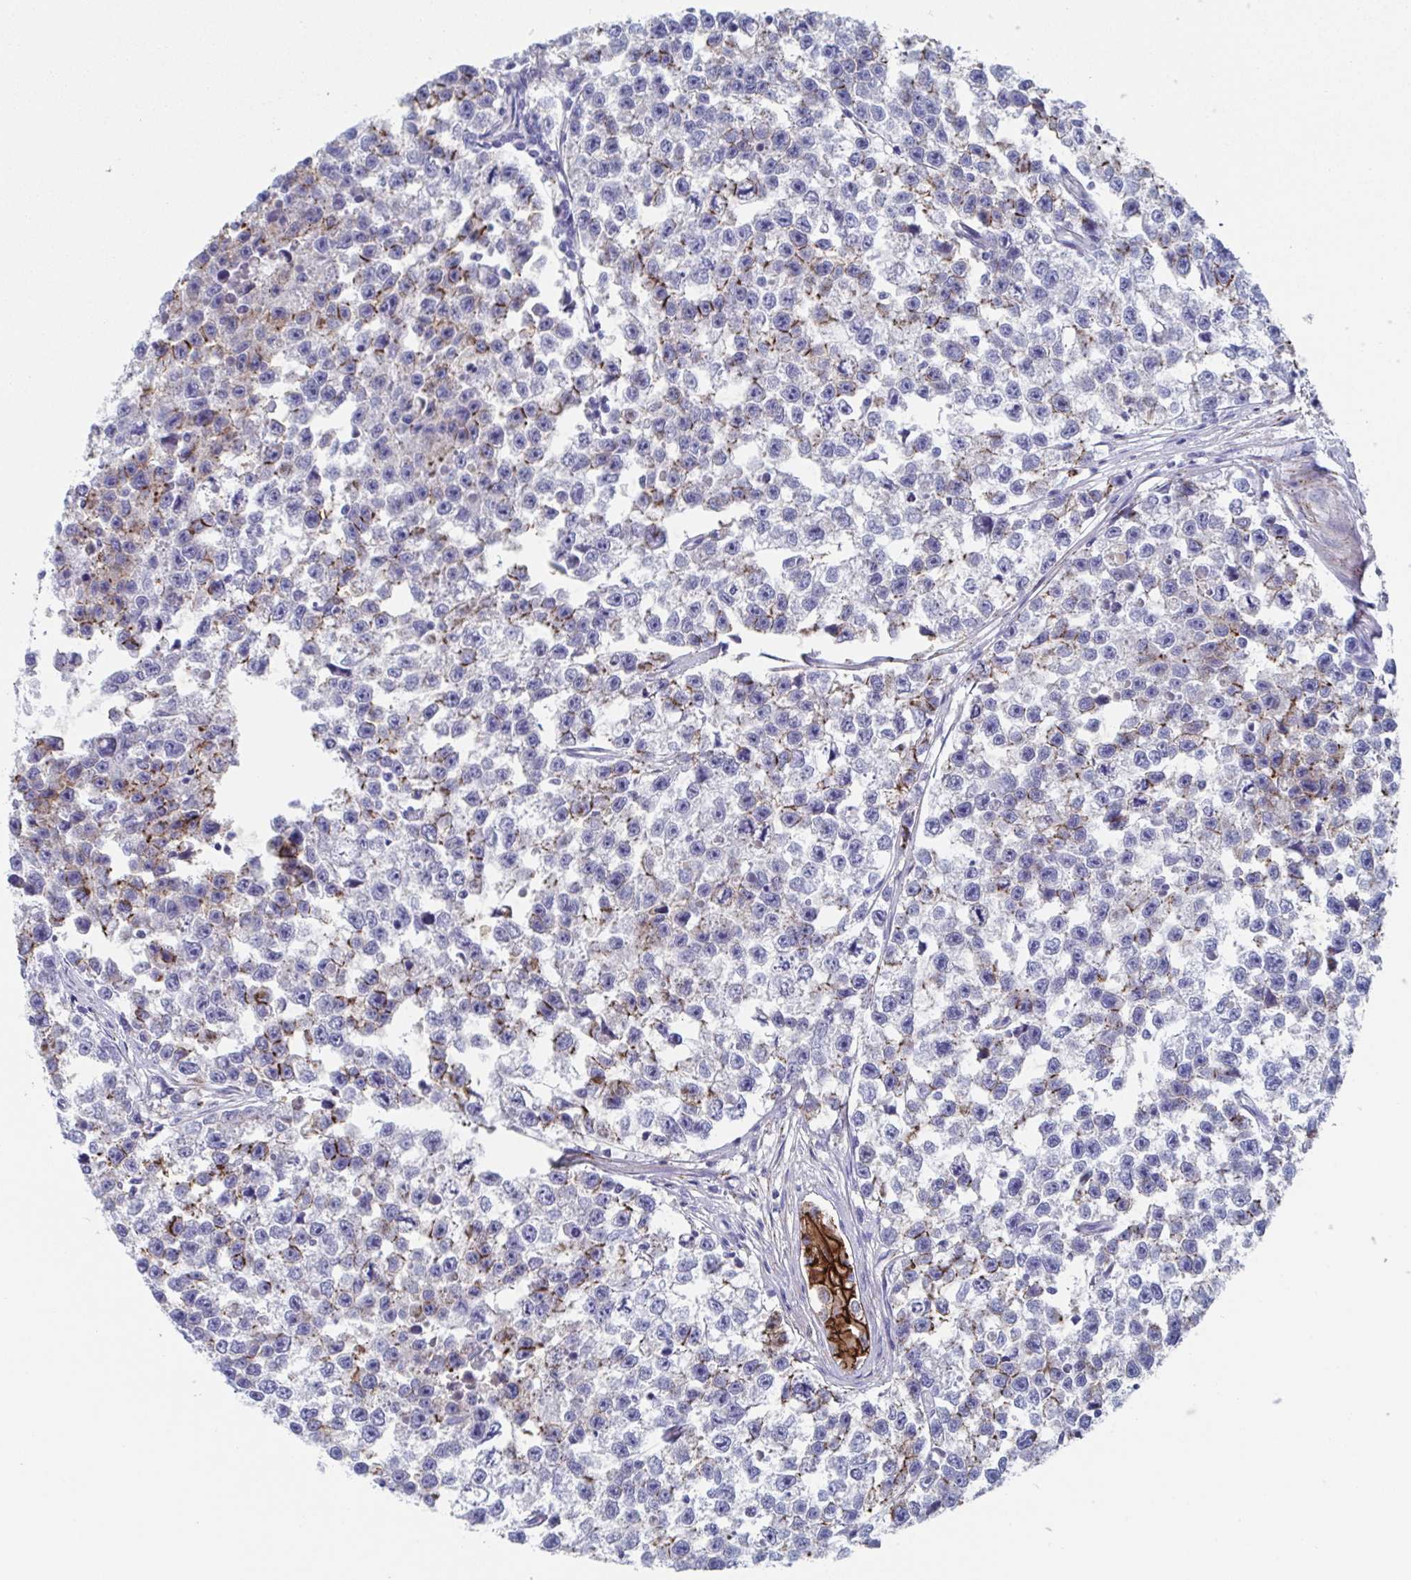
{"staining": {"intensity": "moderate", "quantity": "<25%", "location": "cytoplasmic/membranous"}, "tissue": "testis cancer", "cell_type": "Tumor cells", "image_type": "cancer", "snomed": [{"axis": "morphology", "description": "Seminoma, NOS"}, {"axis": "topography", "description": "Testis"}], "caption": "Immunohistochemistry micrograph of neoplastic tissue: testis cancer (seminoma) stained using IHC reveals low levels of moderate protein expression localized specifically in the cytoplasmic/membranous of tumor cells, appearing as a cytoplasmic/membranous brown color.", "gene": "CDH2", "patient": {"sex": "male", "age": 26}}